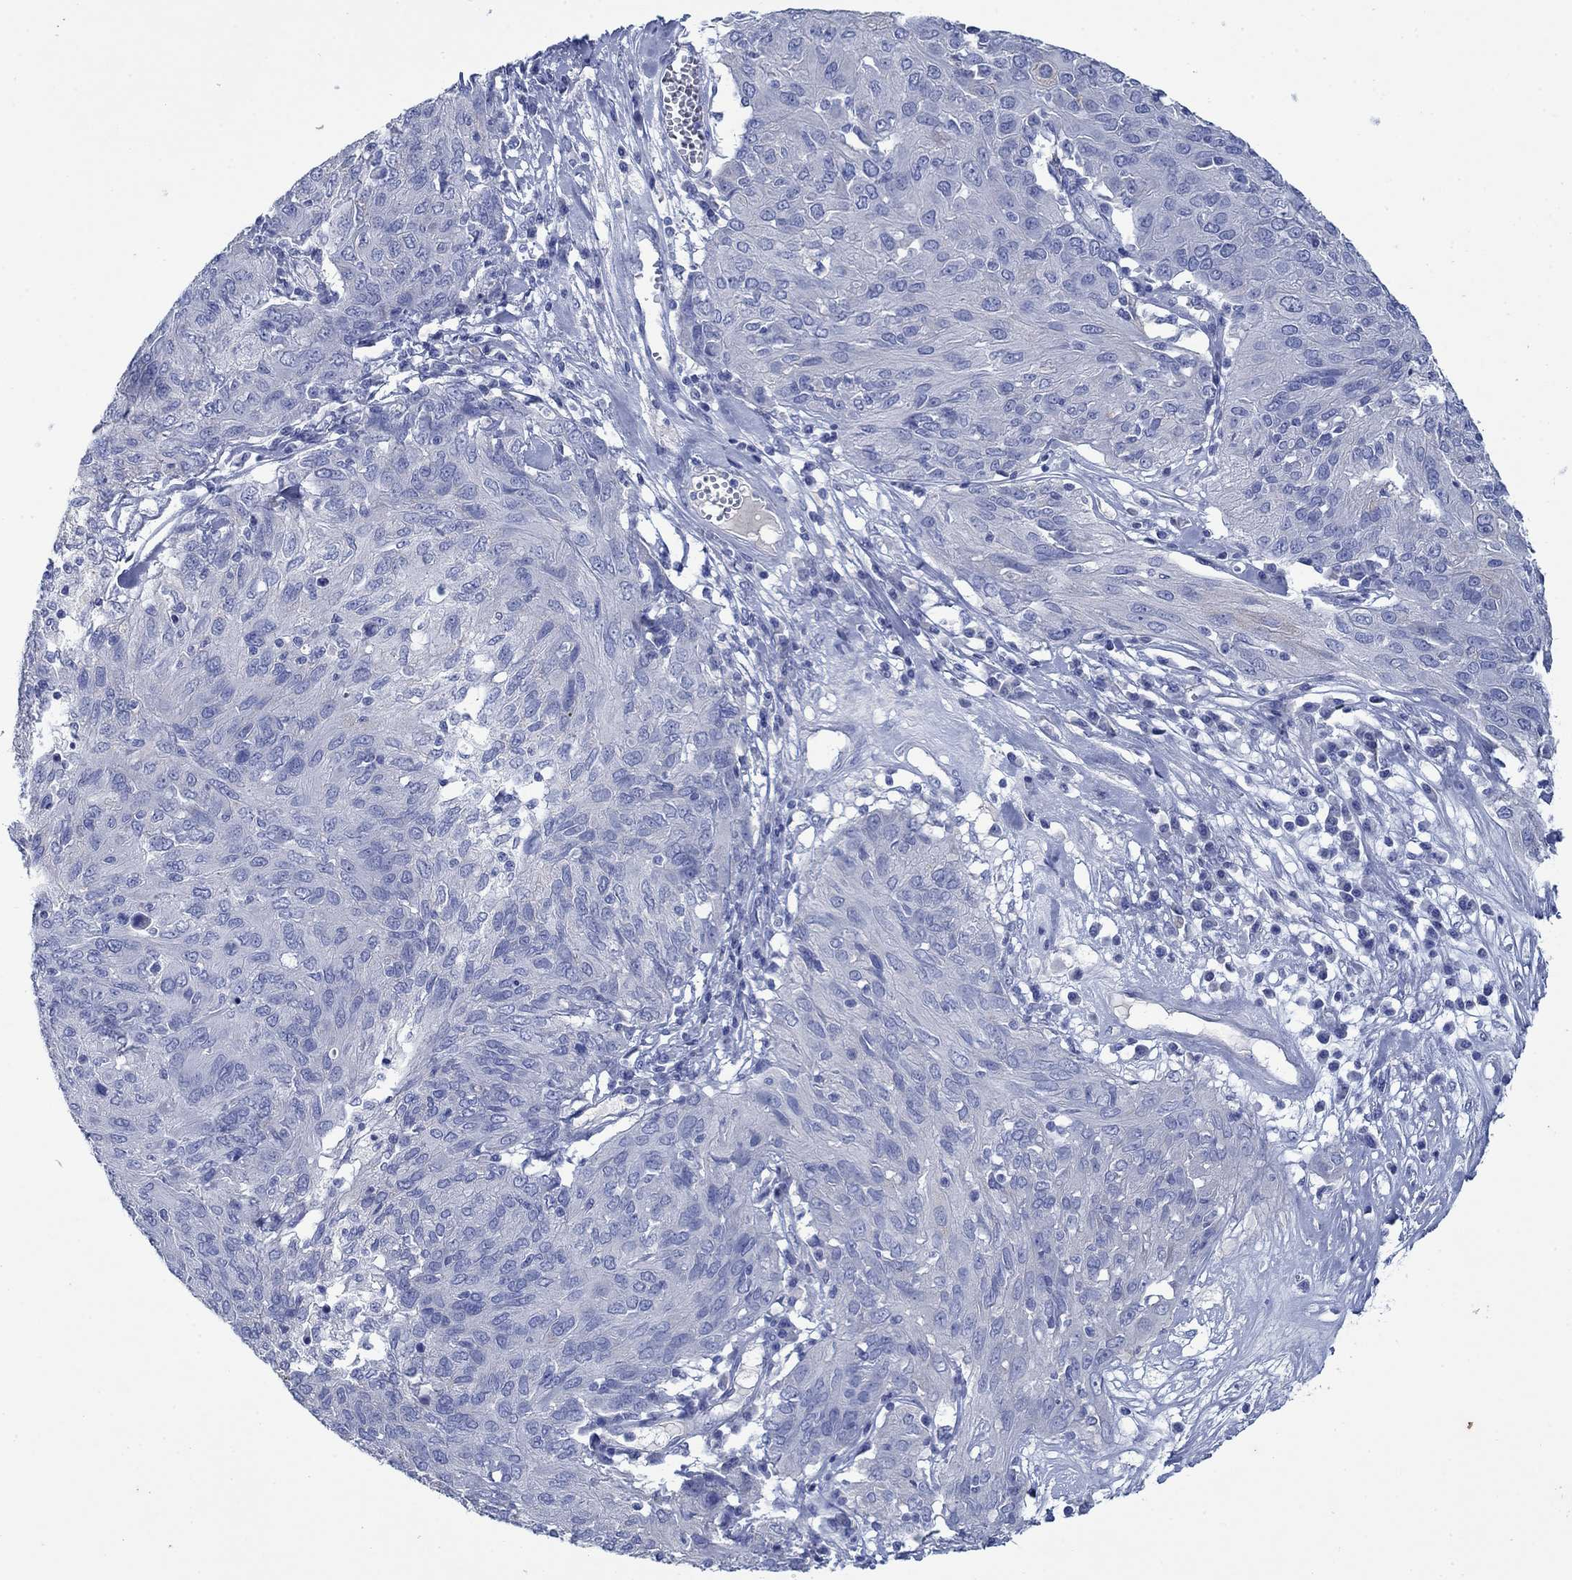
{"staining": {"intensity": "negative", "quantity": "none", "location": "none"}, "tissue": "ovarian cancer", "cell_type": "Tumor cells", "image_type": "cancer", "snomed": [{"axis": "morphology", "description": "Carcinoma, endometroid"}, {"axis": "topography", "description": "Ovary"}], "caption": "An immunohistochemistry image of ovarian cancer (endometroid carcinoma) is shown. There is no staining in tumor cells of ovarian cancer (endometroid carcinoma).", "gene": "TRIM16", "patient": {"sex": "female", "age": 50}}